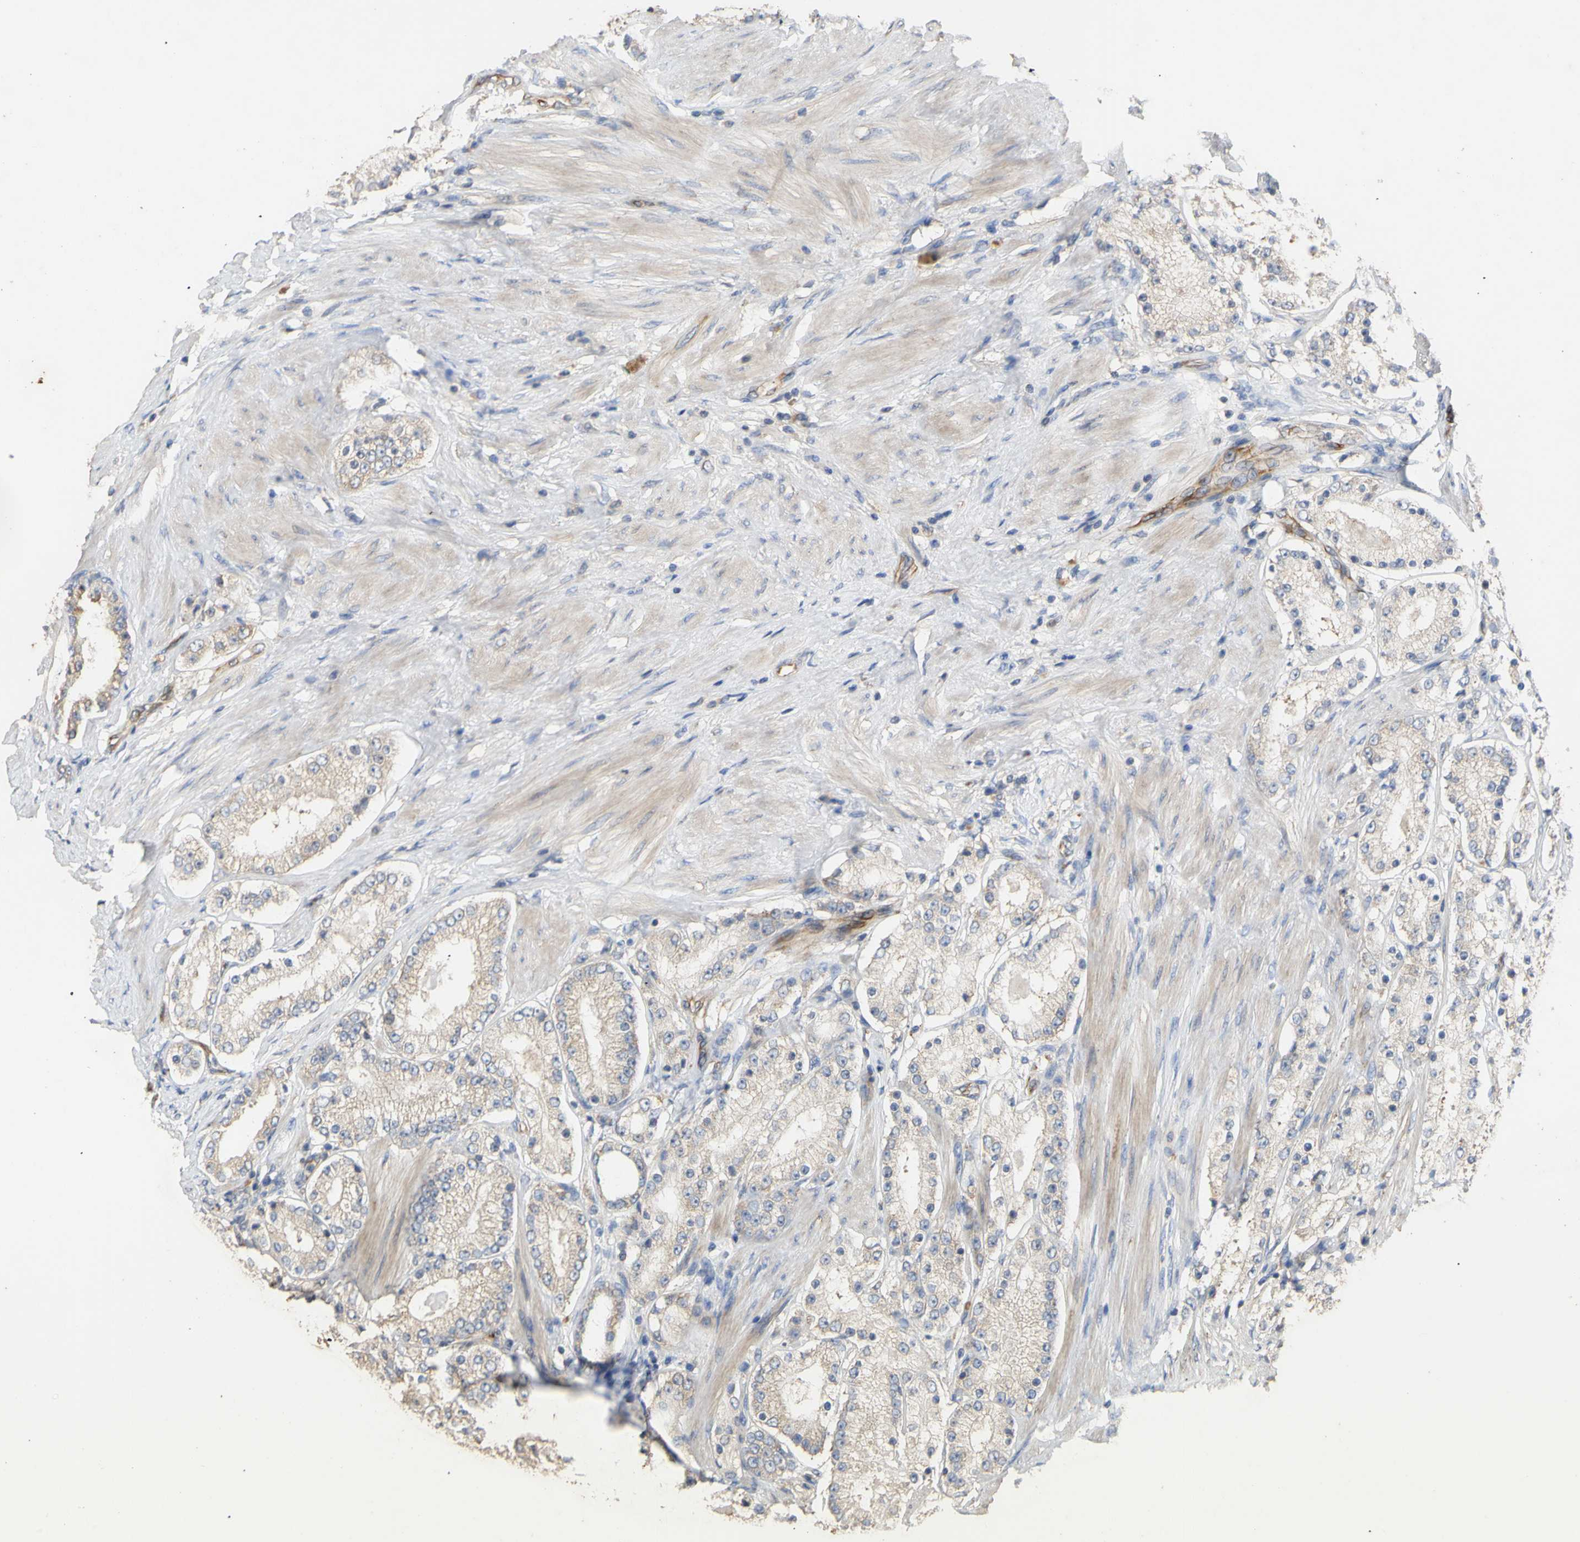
{"staining": {"intensity": "weak", "quantity": ">75%", "location": "cytoplasmic/membranous"}, "tissue": "prostate cancer", "cell_type": "Tumor cells", "image_type": "cancer", "snomed": [{"axis": "morphology", "description": "Adenocarcinoma, Low grade"}, {"axis": "topography", "description": "Prostate"}], "caption": "Protein staining of prostate cancer tissue exhibits weak cytoplasmic/membranous positivity in approximately >75% of tumor cells. Nuclei are stained in blue.", "gene": "EIF2S3", "patient": {"sex": "male", "age": 63}}